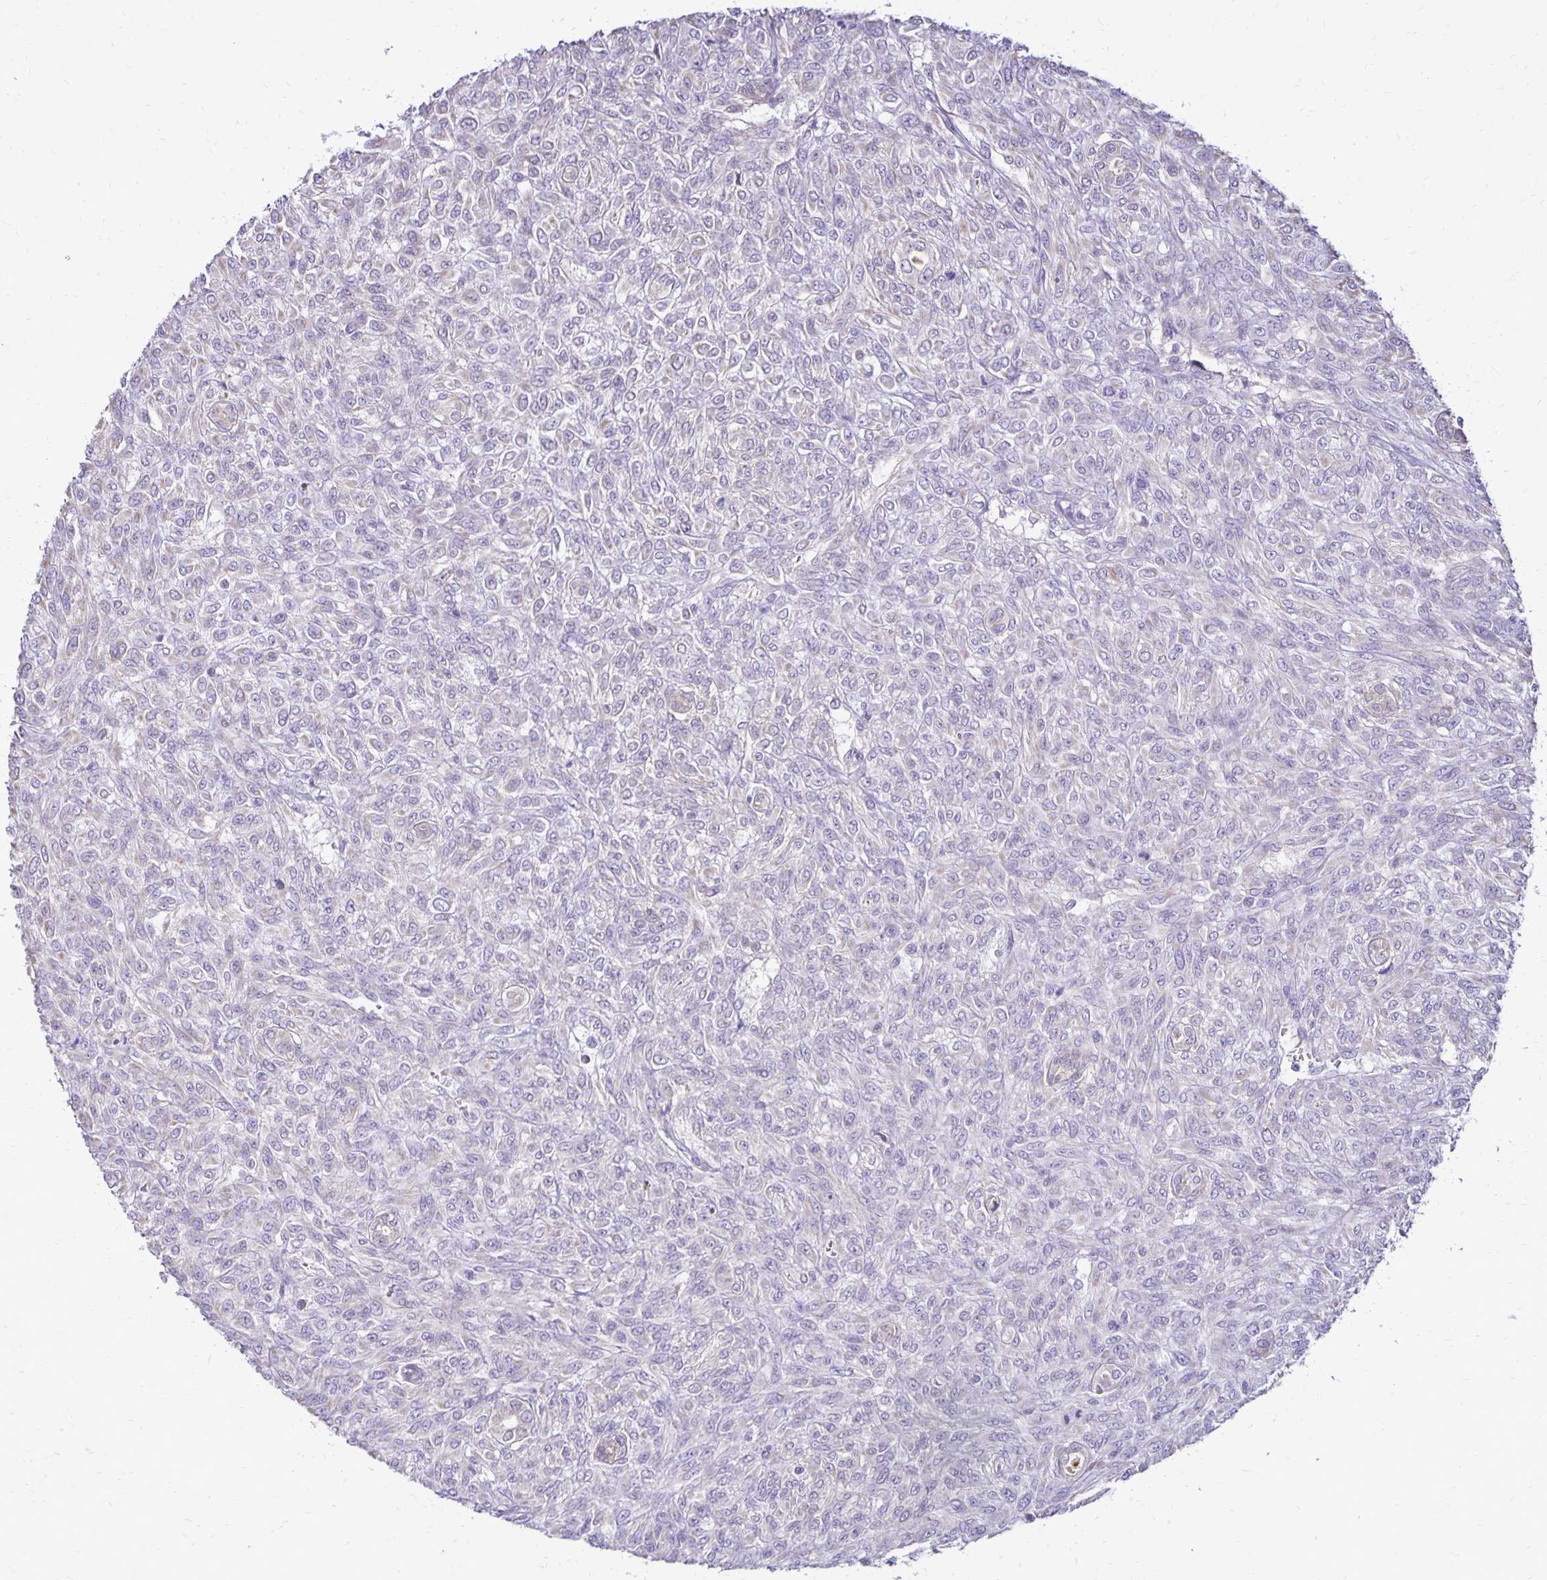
{"staining": {"intensity": "negative", "quantity": "none", "location": "none"}, "tissue": "renal cancer", "cell_type": "Tumor cells", "image_type": "cancer", "snomed": [{"axis": "morphology", "description": "Adenocarcinoma, NOS"}, {"axis": "topography", "description": "Kidney"}], "caption": "Immunohistochemistry (IHC) of human renal adenocarcinoma shows no expression in tumor cells.", "gene": "FN3K", "patient": {"sex": "male", "age": 58}}